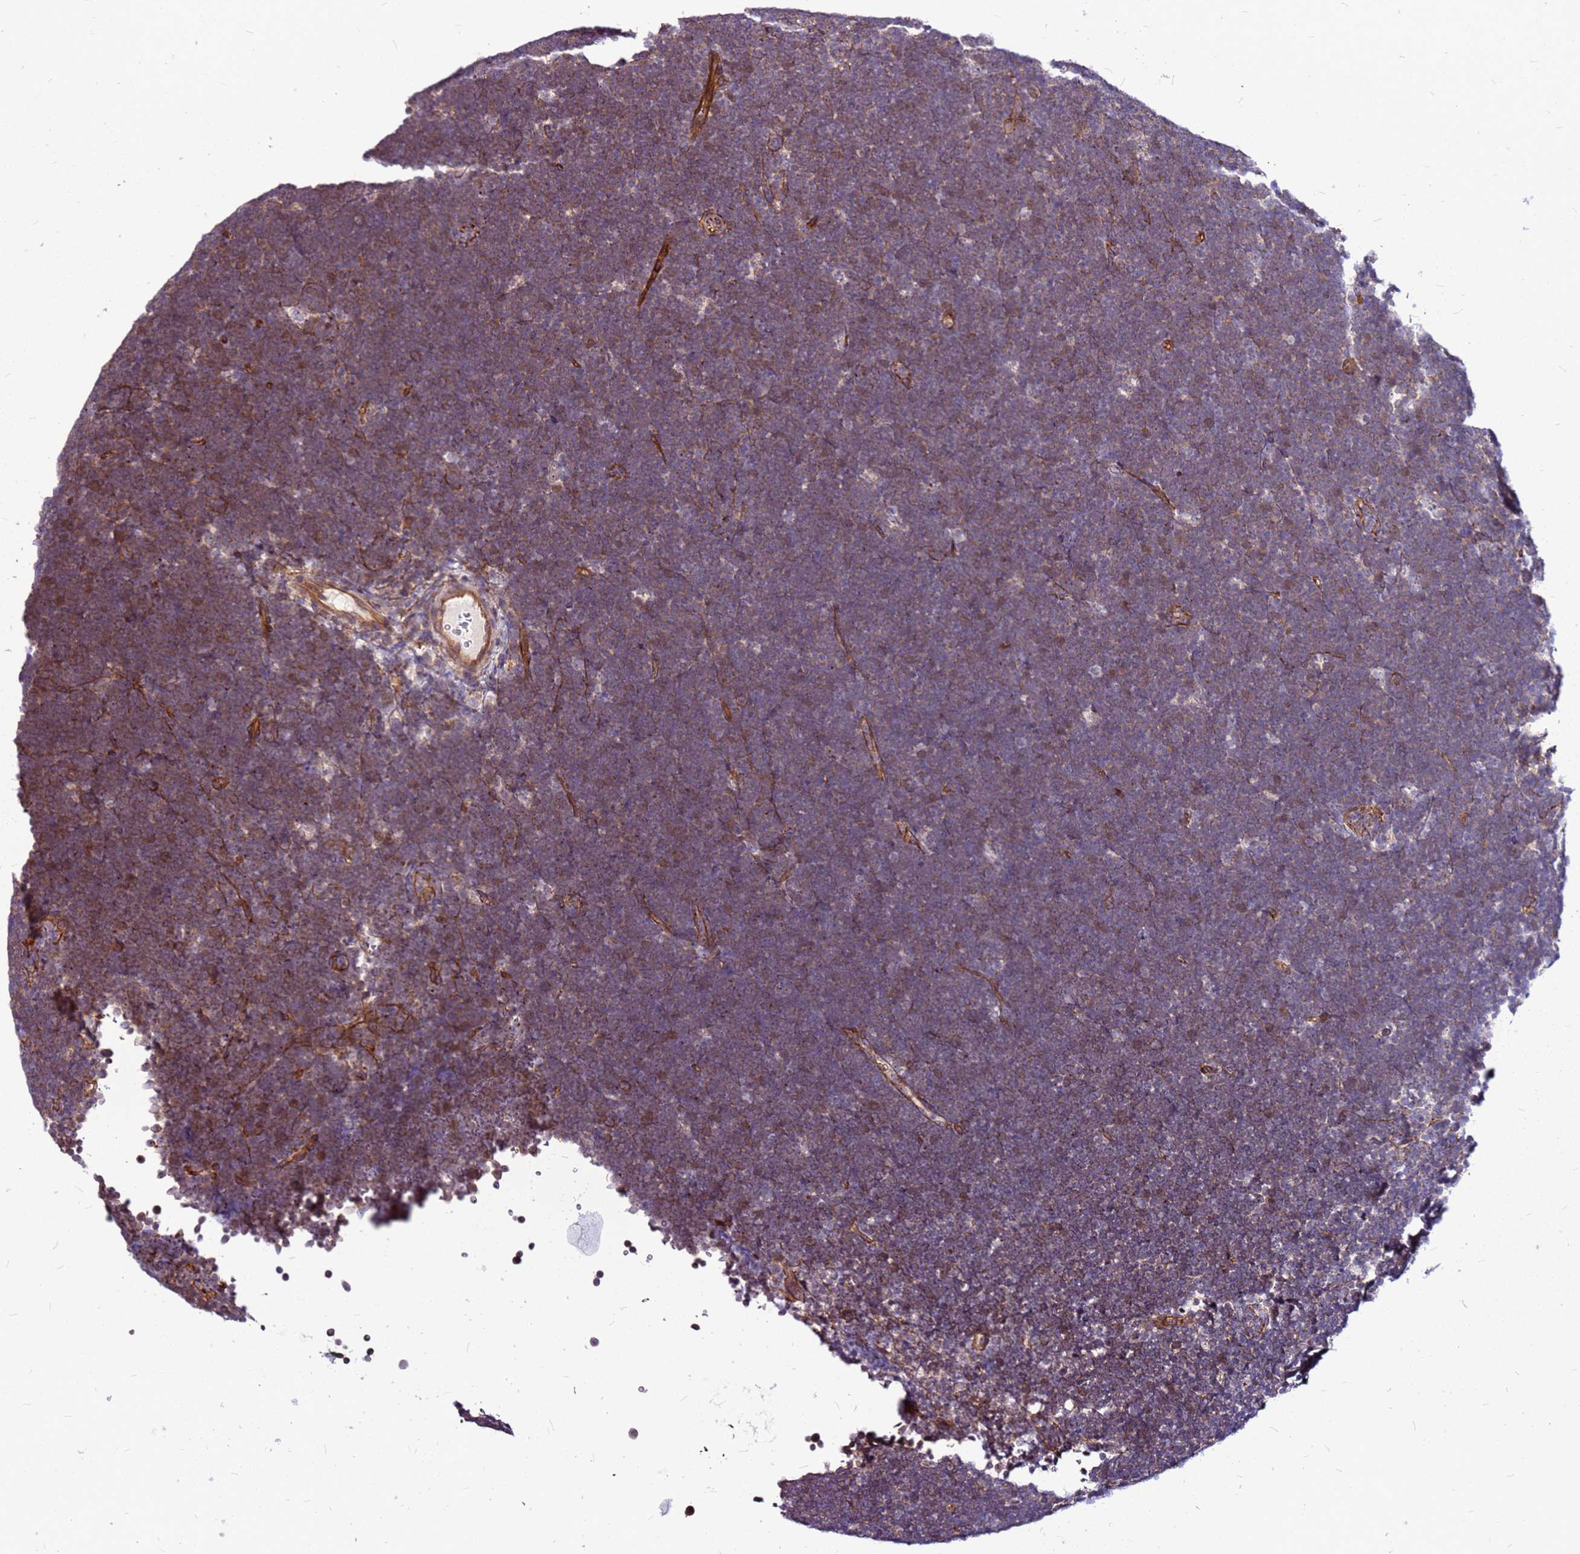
{"staining": {"intensity": "moderate", "quantity": ">75%", "location": "cytoplasmic/membranous"}, "tissue": "lymphoma", "cell_type": "Tumor cells", "image_type": "cancer", "snomed": [{"axis": "morphology", "description": "Malignant lymphoma, non-Hodgkin's type, High grade"}, {"axis": "topography", "description": "Lymph node"}], "caption": "DAB immunohistochemical staining of human lymphoma demonstrates moderate cytoplasmic/membranous protein staining in about >75% of tumor cells. Nuclei are stained in blue.", "gene": "TOPAZ1", "patient": {"sex": "male", "age": 13}}